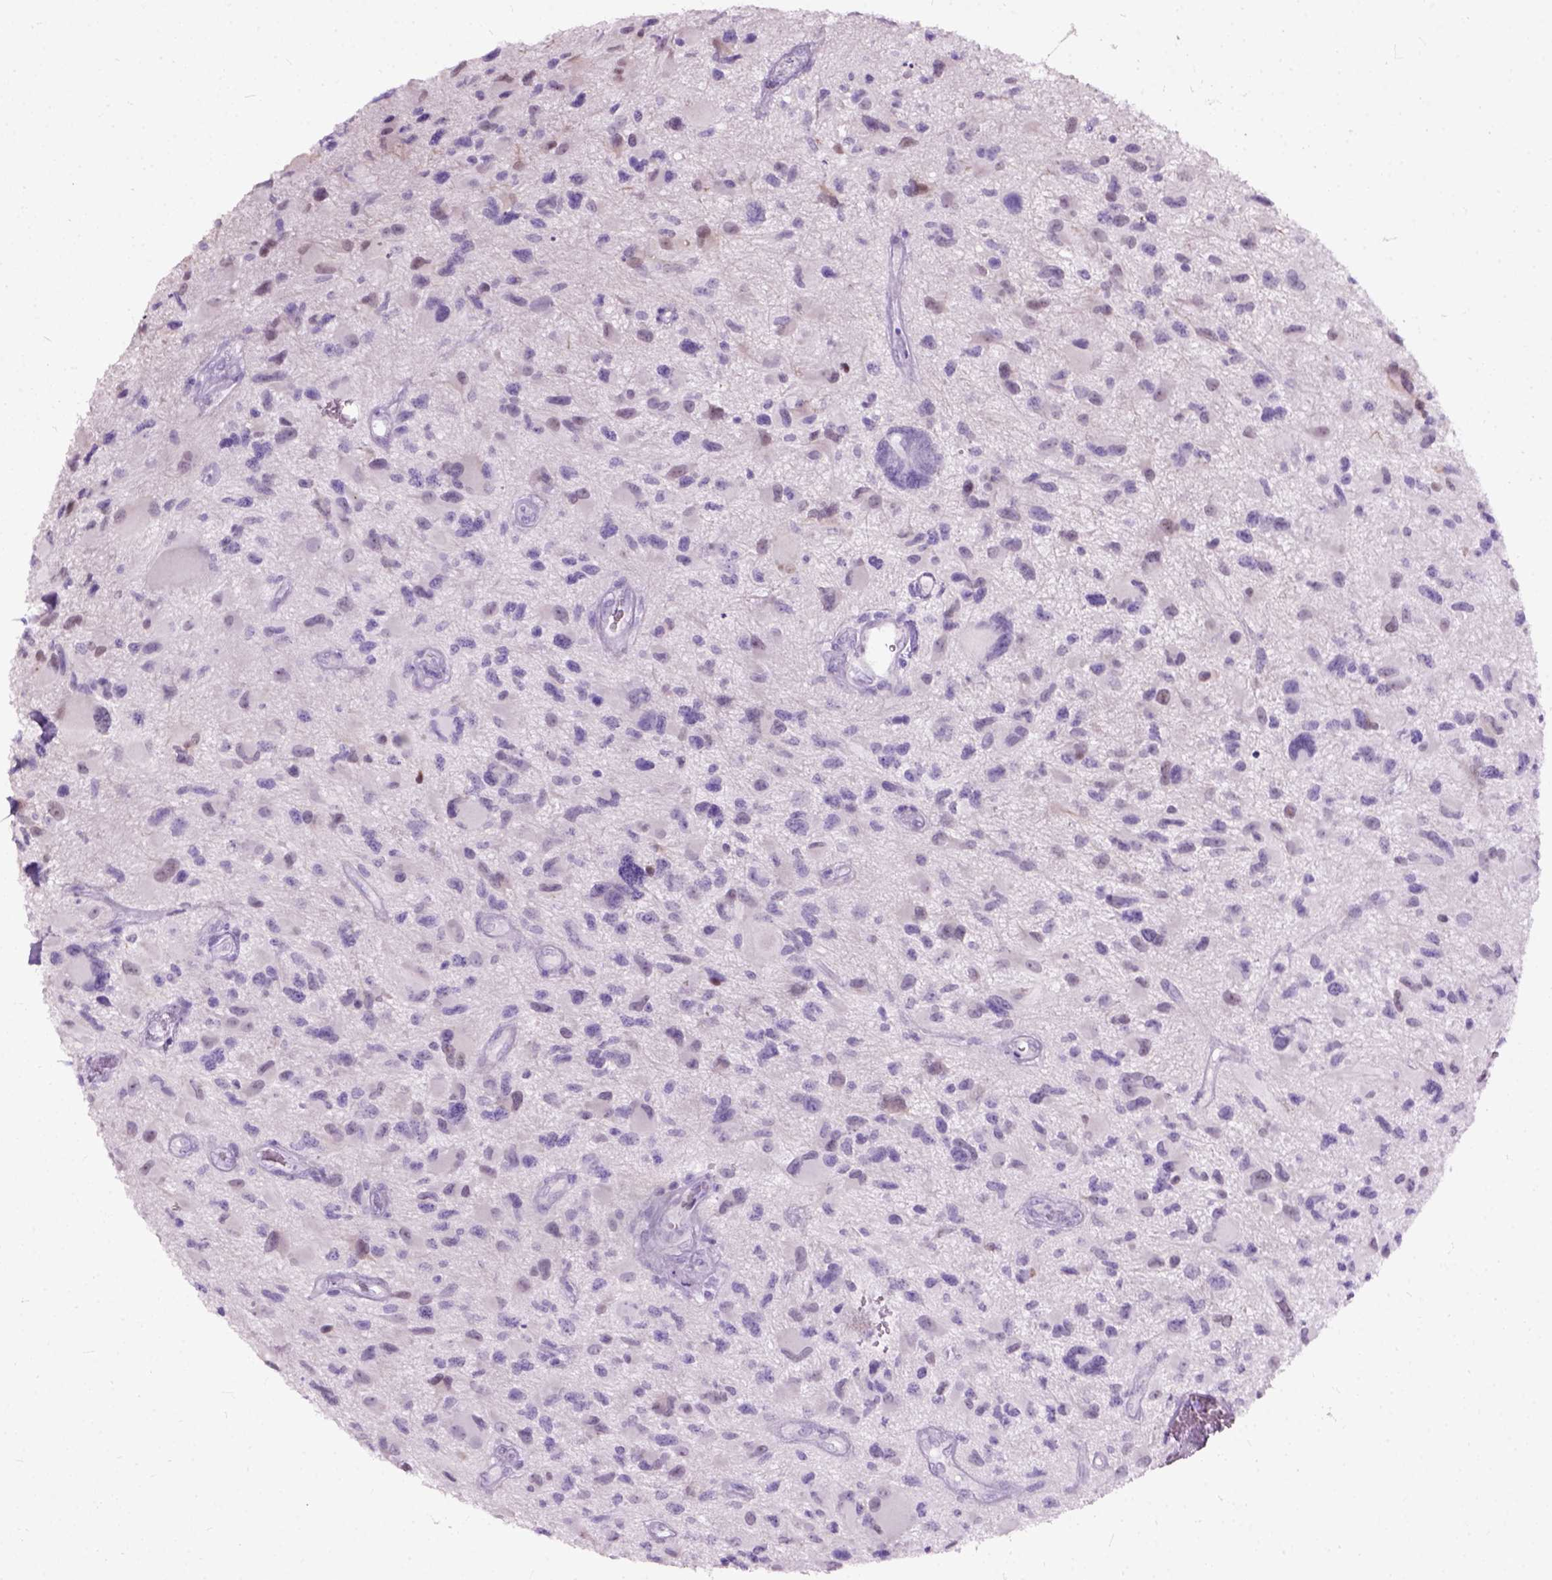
{"staining": {"intensity": "negative", "quantity": "none", "location": "none"}, "tissue": "glioma", "cell_type": "Tumor cells", "image_type": "cancer", "snomed": [{"axis": "morphology", "description": "Glioma, malignant, NOS"}, {"axis": "morphology", "description": "Glioma, malignant, High grade"}, {"axis": "topography", "description": "Brain"}], "caption": "Tumor cells are negative for protein expression in human glioma (malignant).", "gene": "AXDND1", "patient": {"sex": "female", "age": 71}}